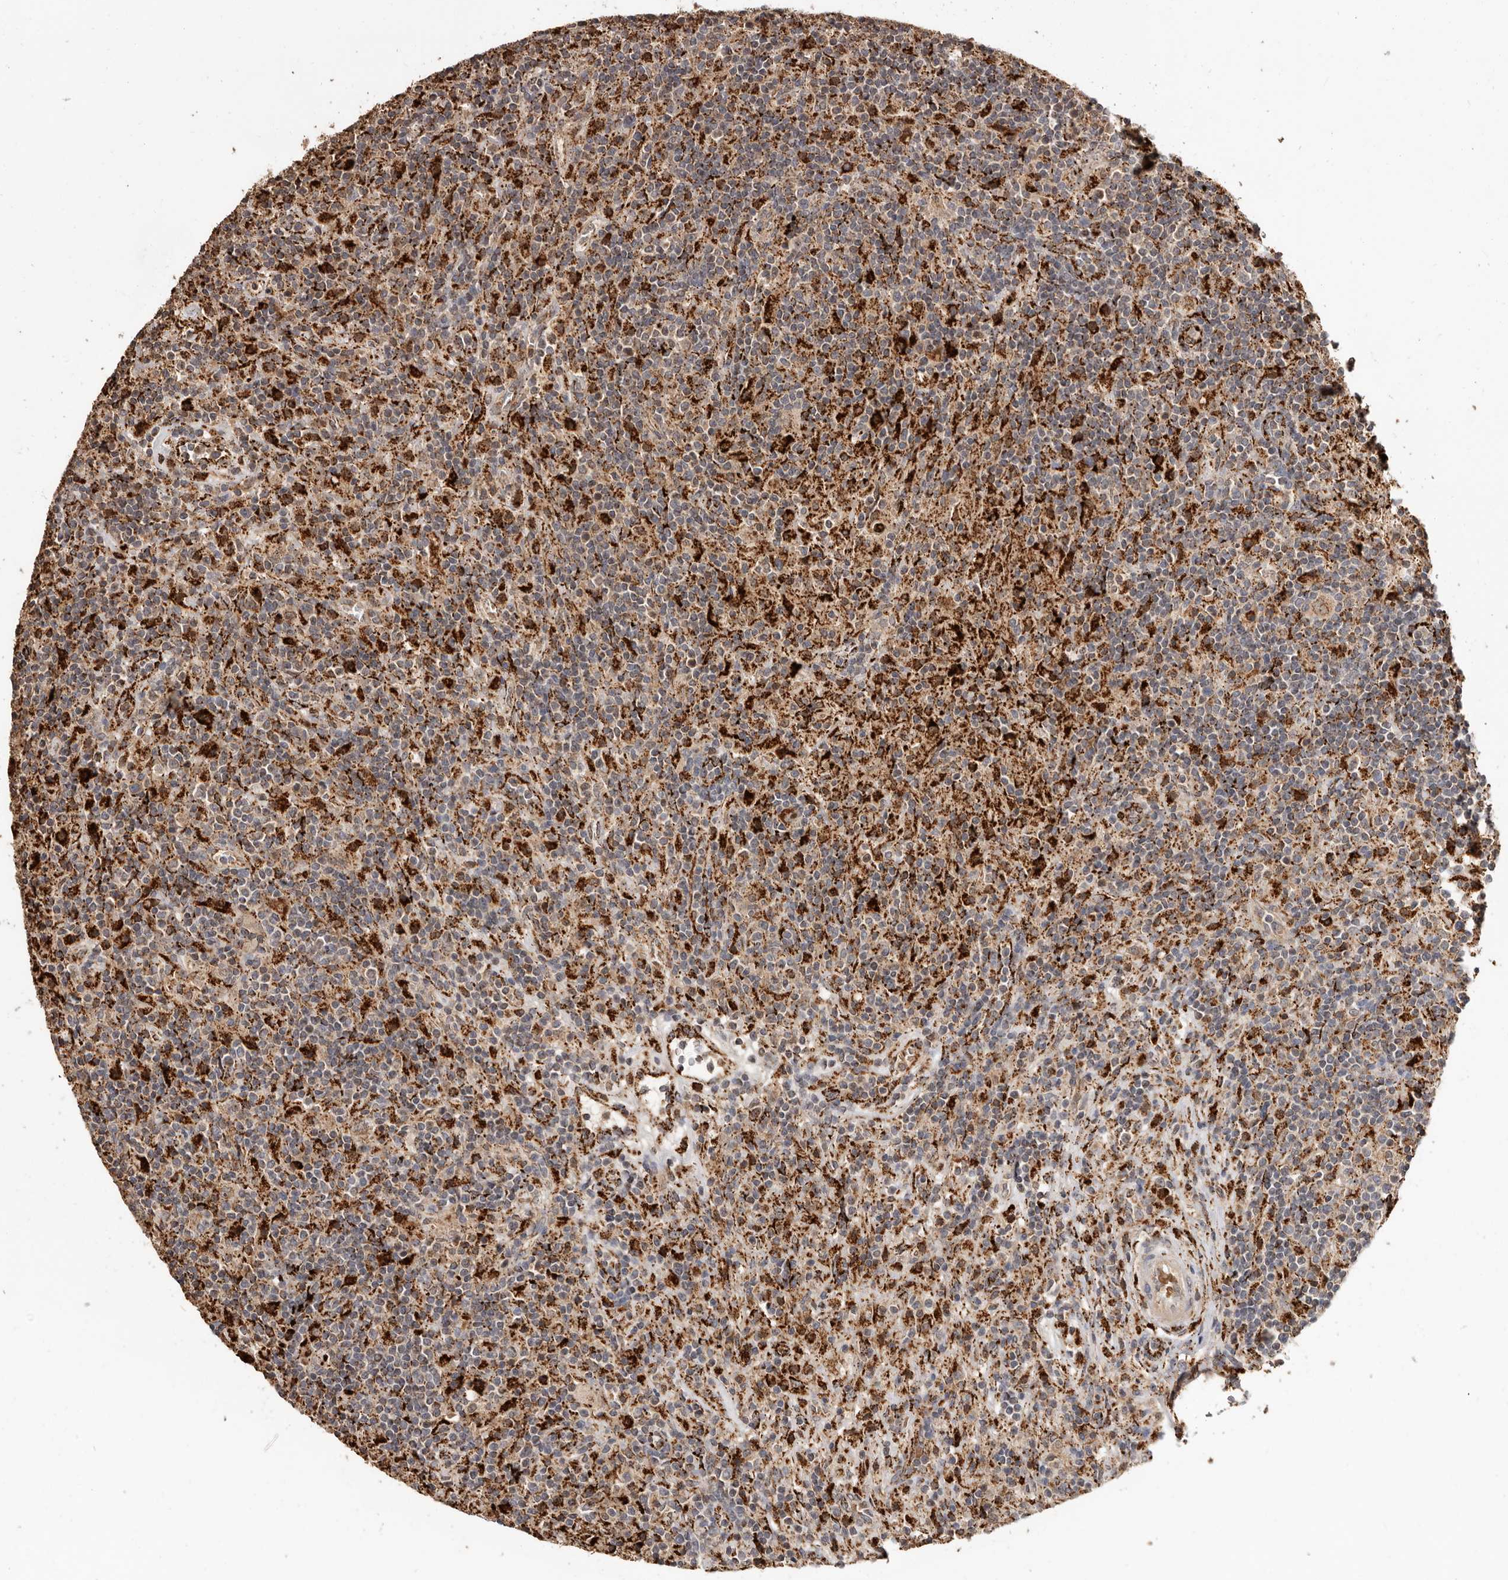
{"staining": {"intensity": "negative", "quantity": "none", "location": "none"}, "tissue": "lymphoma", "cell_type": "Tumor cells", "image_type": "cancer", "snomed": [{"axis": "morphology", "description": "Hodgkin's disease, NOS"}, {"axis": "topography", "description": "Lymph node"}], "caption": "There is no significant expression in tumor cells of Hodgkin's disease.", "gene": "AKAP7", "patient": {"sex": "male", "age": 70}}